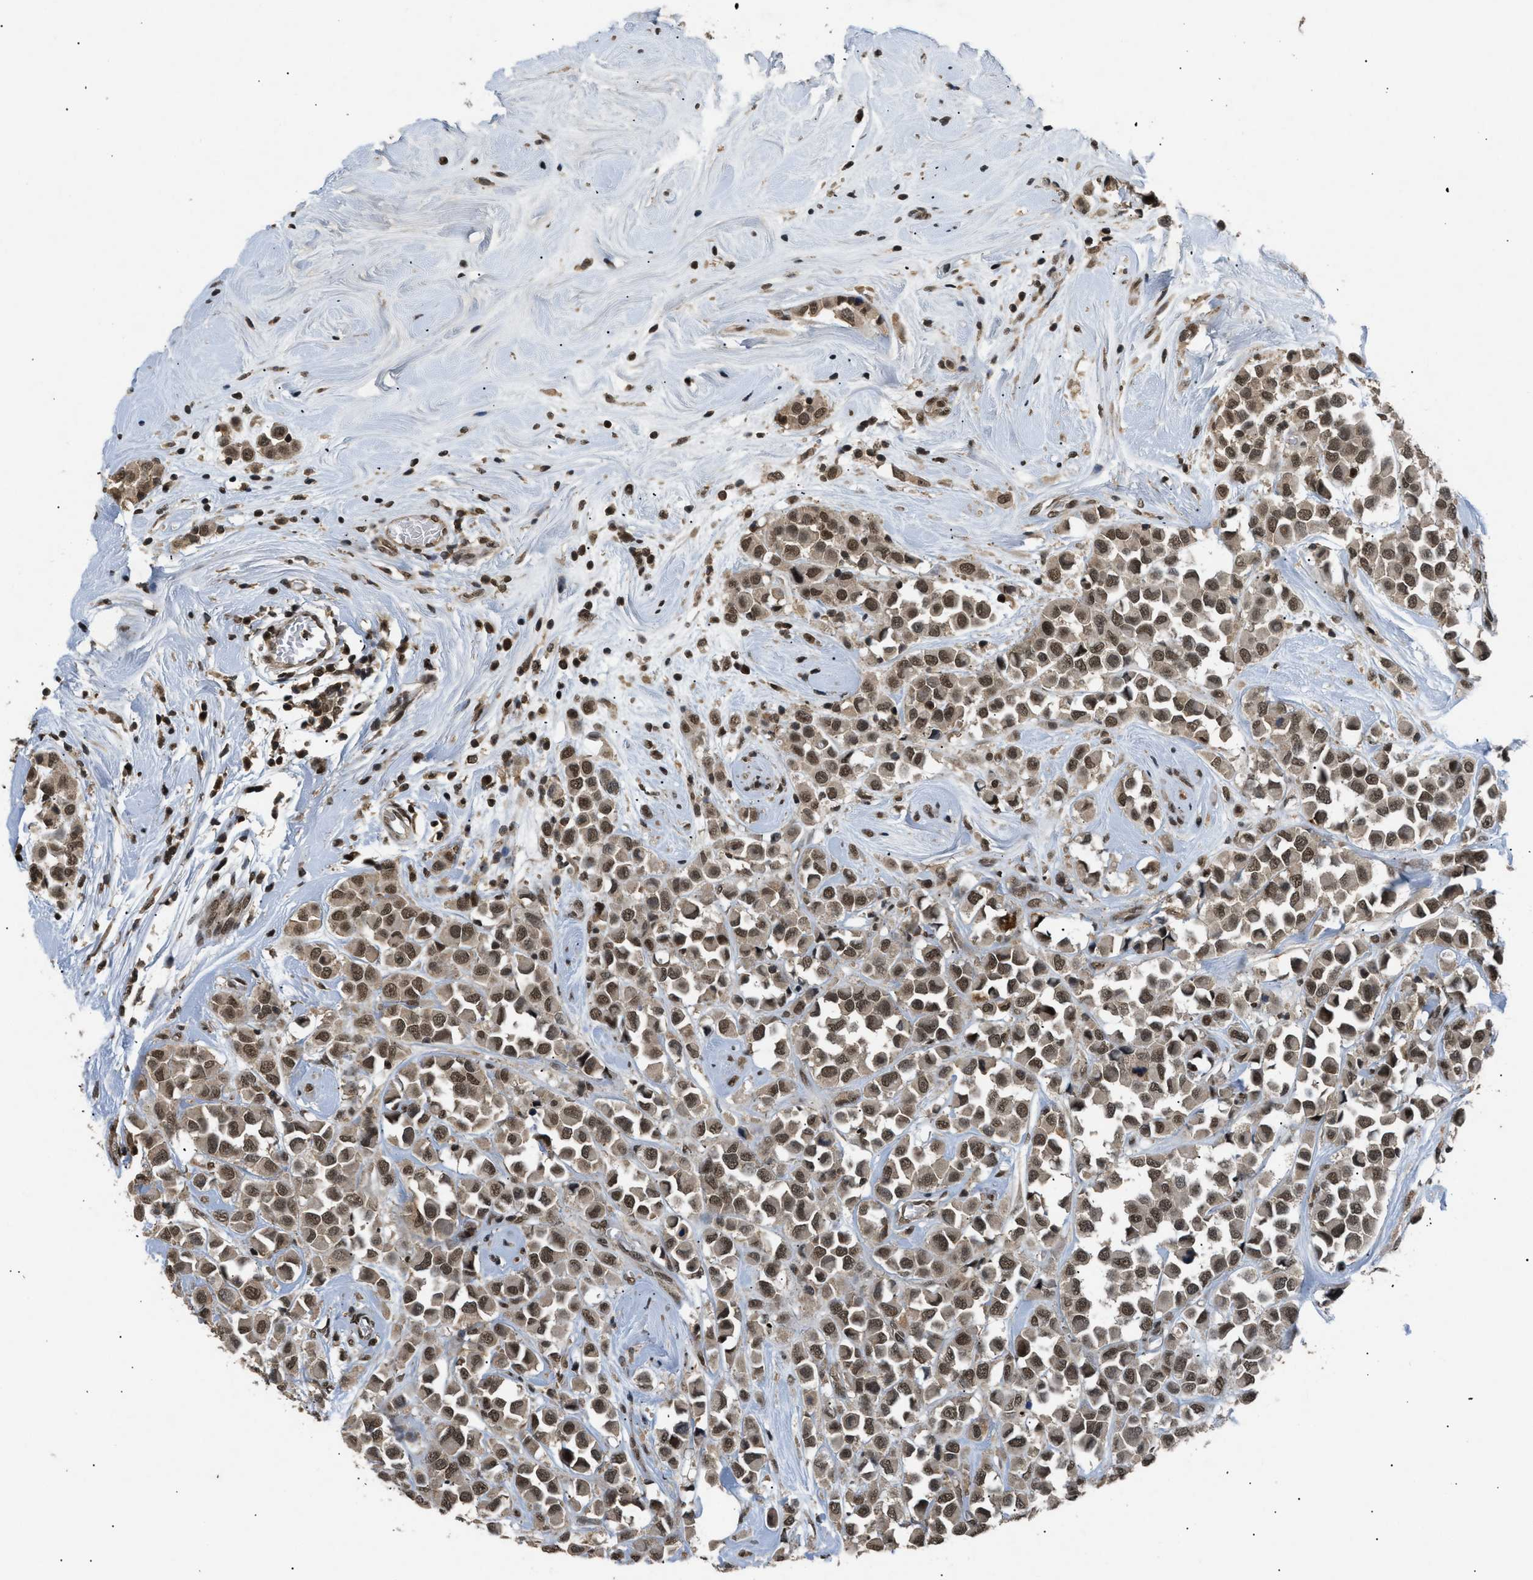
{"staining": {"intensity": "moderate", "quantity": ">75%", "location": "nuclear"}, "tissue": "breast cancer", "cell_type": "Tumor cells", "image_type": "cancer", "snomed": [{"axis": "morphology", "description": "Duct carcinoma"}, {"axis": "topography", "description": "Breast"}], "caption": "A brown stain highlights moderate nuclear positivity of a protein in human breast cancer tumor cells.", "gene": "RBM5", "patient": {"sex": "female", "age": 61}}